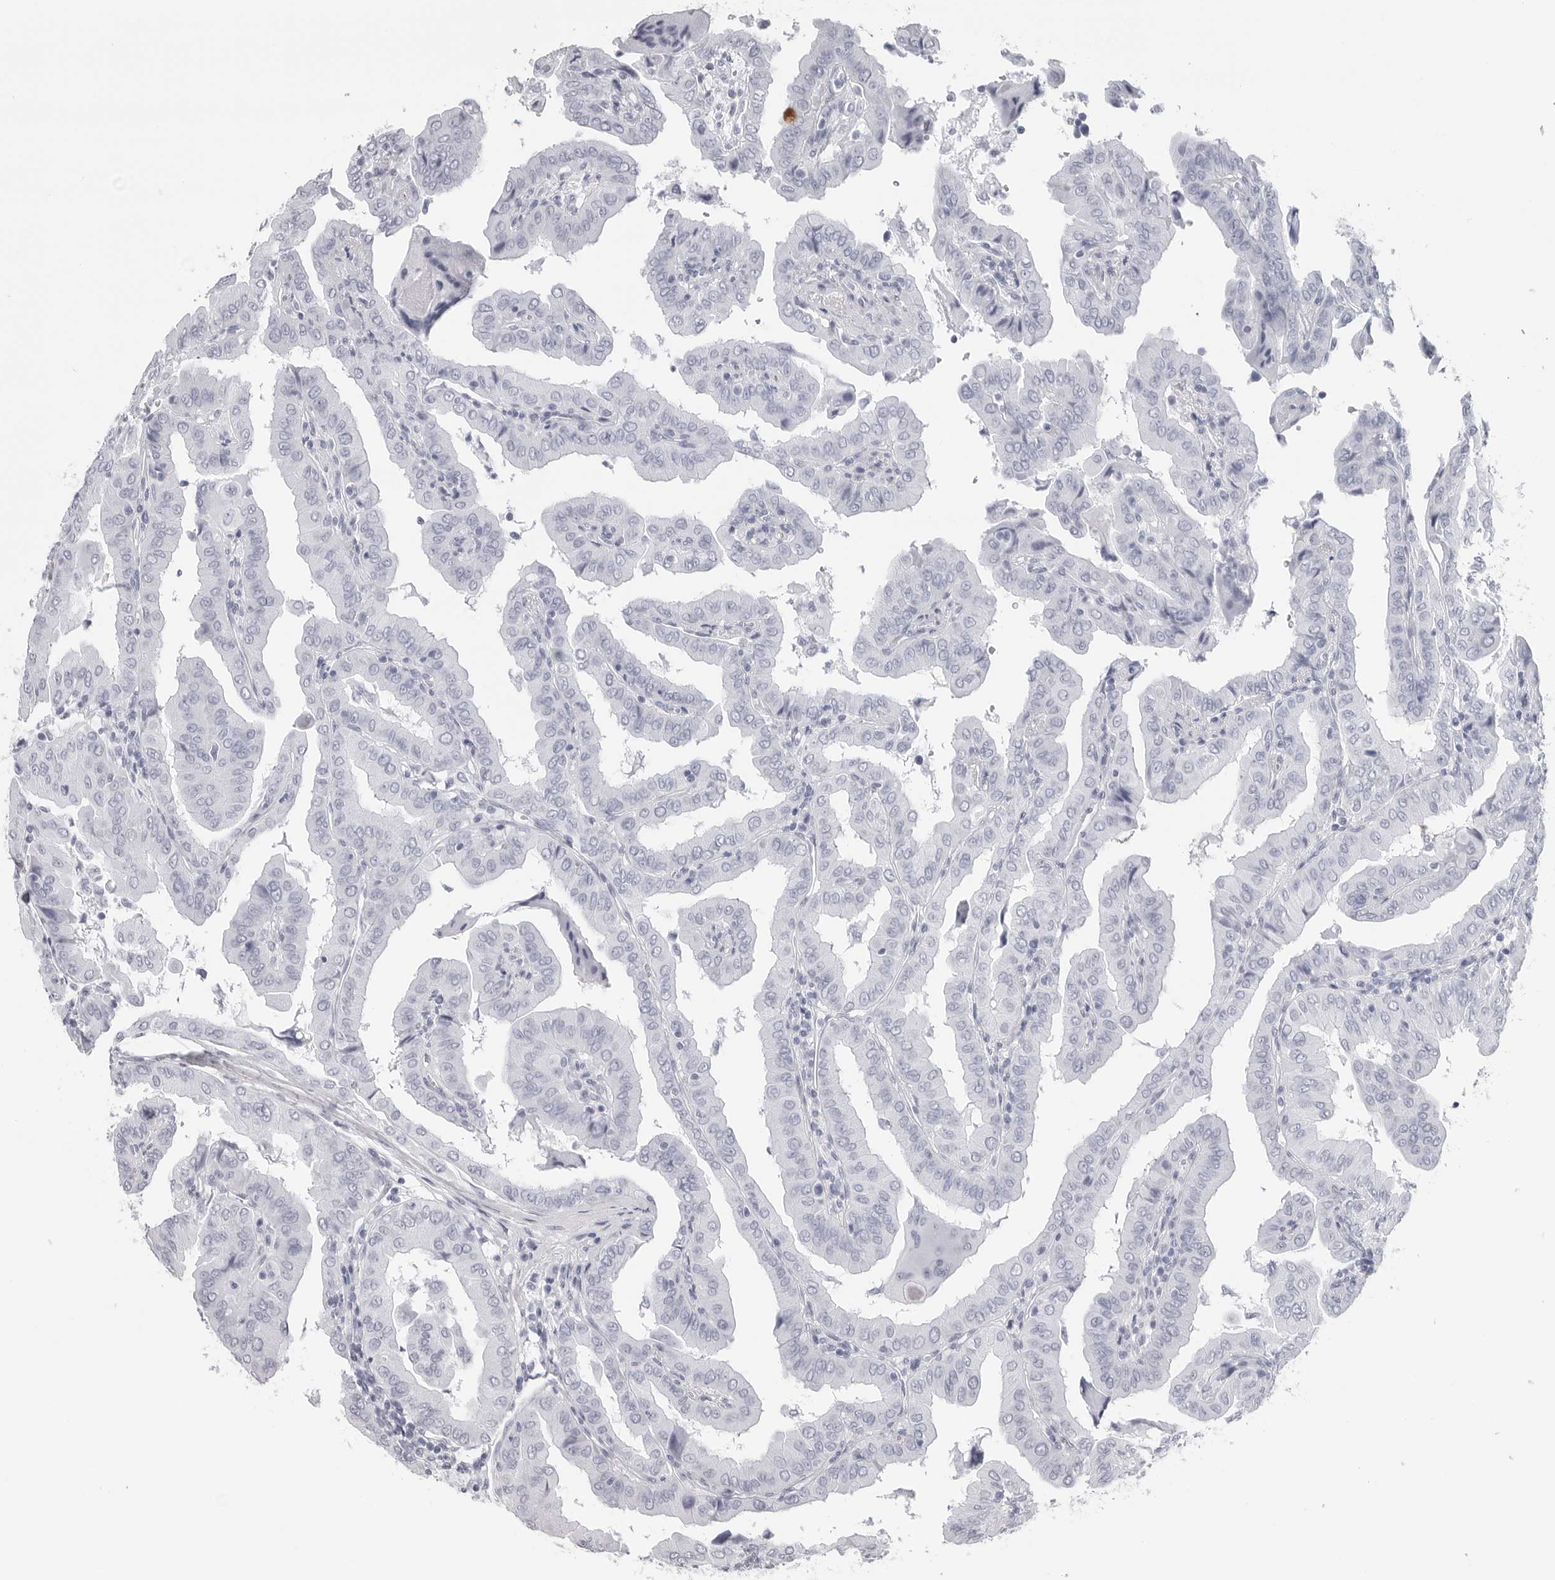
{"staining": {"intensity": "negative", "quantity": "none", "location": "none"}, "tissue": "thyroid cancer", "cell_type": "Tumor cells", "image_type": "cancer", "snomed": [{"axis": "morphology", "description": "Papillary adenocarcinoma, NOS"}, {"axis": "topography", "description": "Thyroid gland"}], "caption": "Immunohistochemistry of human thyroid cancer exhibits no staining in tumor cells. (Immunohistochemistry, brightfield microscopy, high magnification).", "gene": "CST2", "patient": {"sex": "male", "age": 33}}